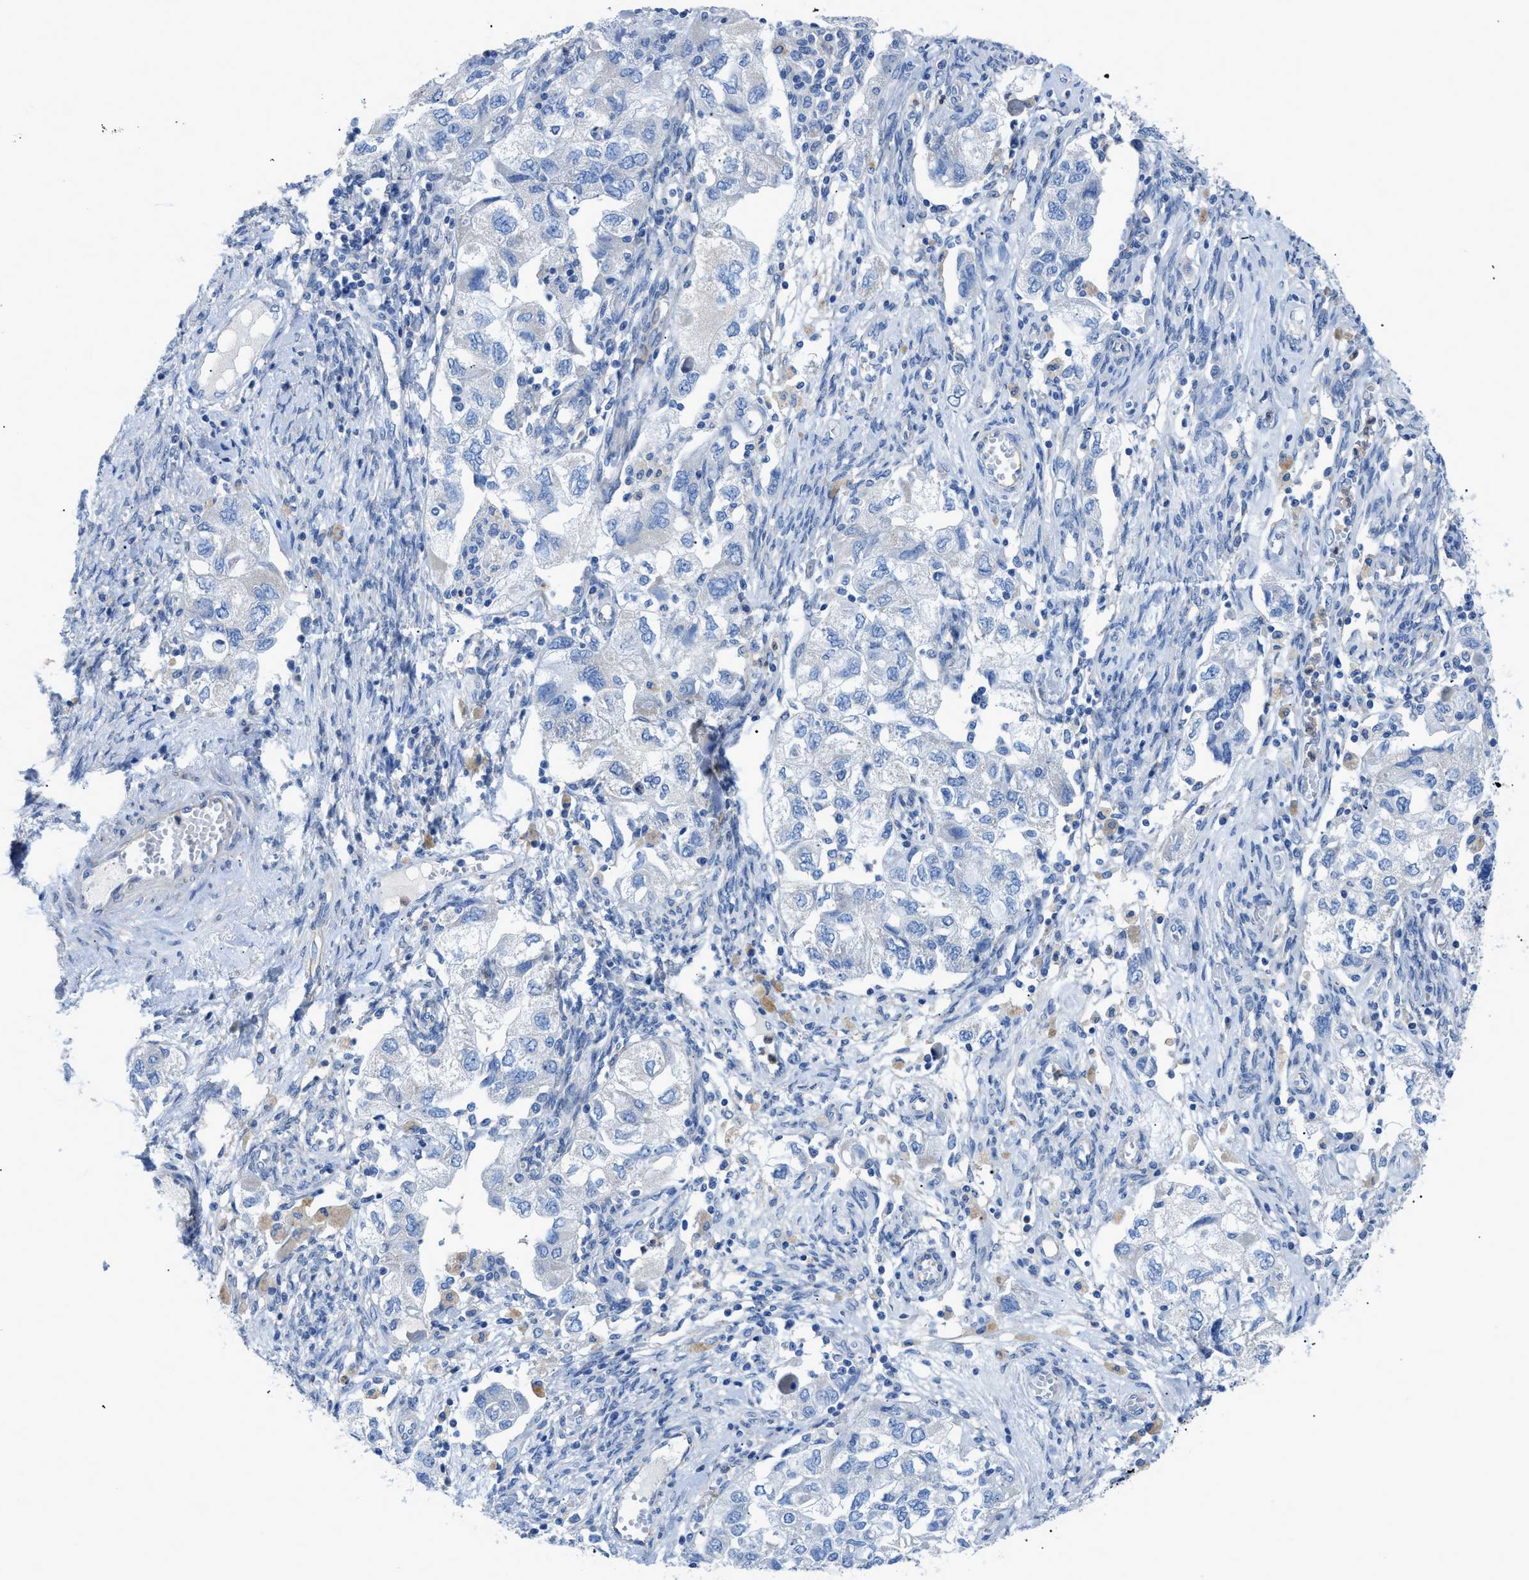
{"staining": {"intensity": "negative", "quantity": "none", "location": "none"}, "tissue": "ovarian cancer", "cell_type": "Tumor cells", "image_type": "cancer", "snomed": [{"axis": "morphology", "description": "Carcinoma, NOS"}, {"axis": "morphology", "description": "Cystadenocarcinoma, serous, NOS"}, {"axis": "topography", "description": "Ovary"}], "caption": "Protein analysis of ovarian cancer demonstrates no significant staining in tumor cells.", "gene": "ITPR1", "patient": {"sex": "female", "age": 69}}